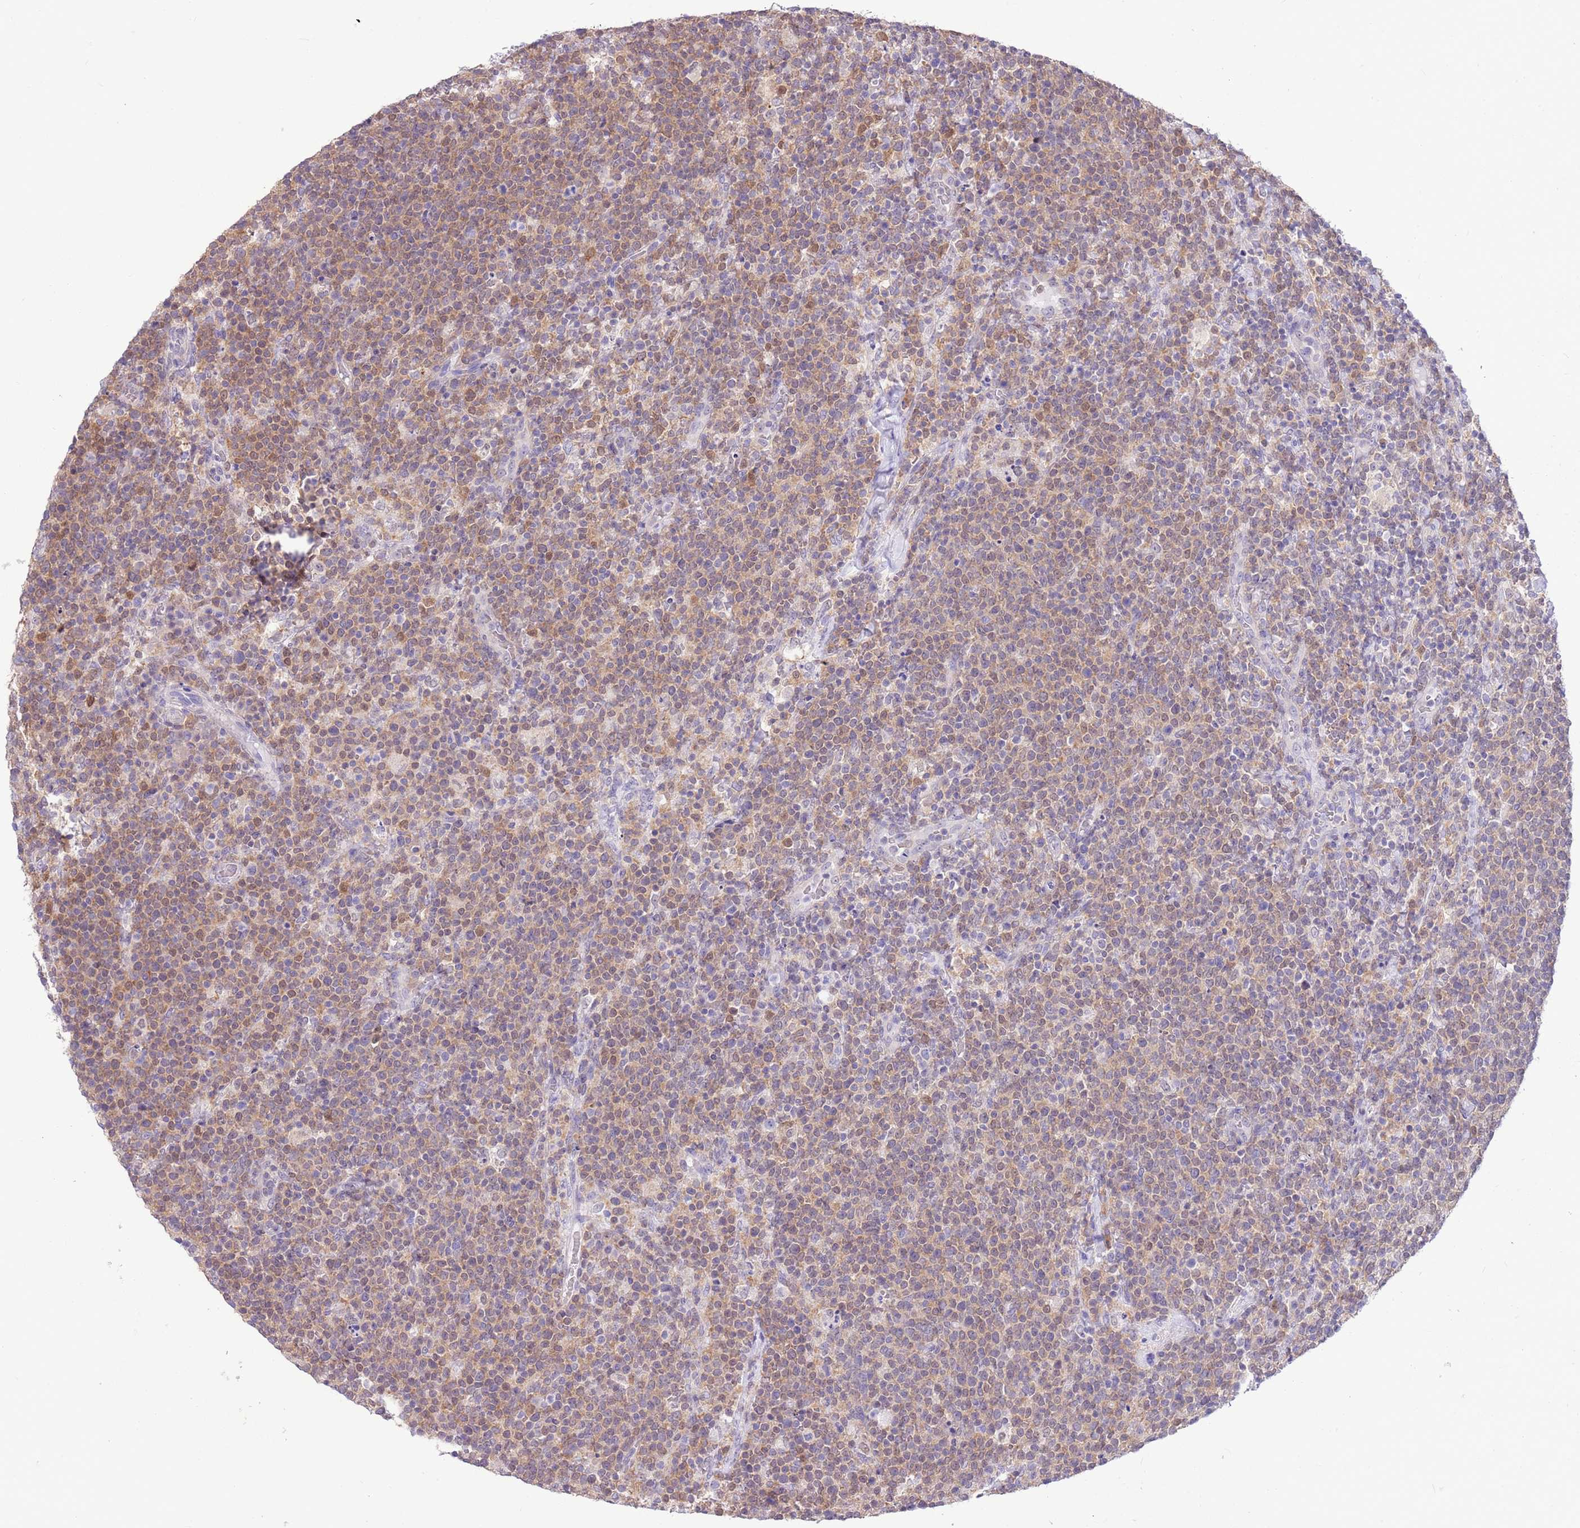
{"staining": {"intensity": "weak", "quantity": ">75%", "location": "cytoplasmic/membranous"}, "tissue": "lymphoma", "cell_type": "Tumor cells", "image_type": "cancer", "snomed": [{"axis": "morphology", "description": "Malignant lymphoma, non-Hodgkin's type, High grade"}, {"axis": "topography", "description": "Lymph node"}], "caption": "Approximately >75% of tumor cells in human malignant lymphoma, non-Hodgkin's type (high-grade) demonstrate weak cytoplasmic/membranous protein expression as visualized by brown immunohistochemical staining.", "gene": "DDI2", "patient": {"sex": "male", "age": 61}}